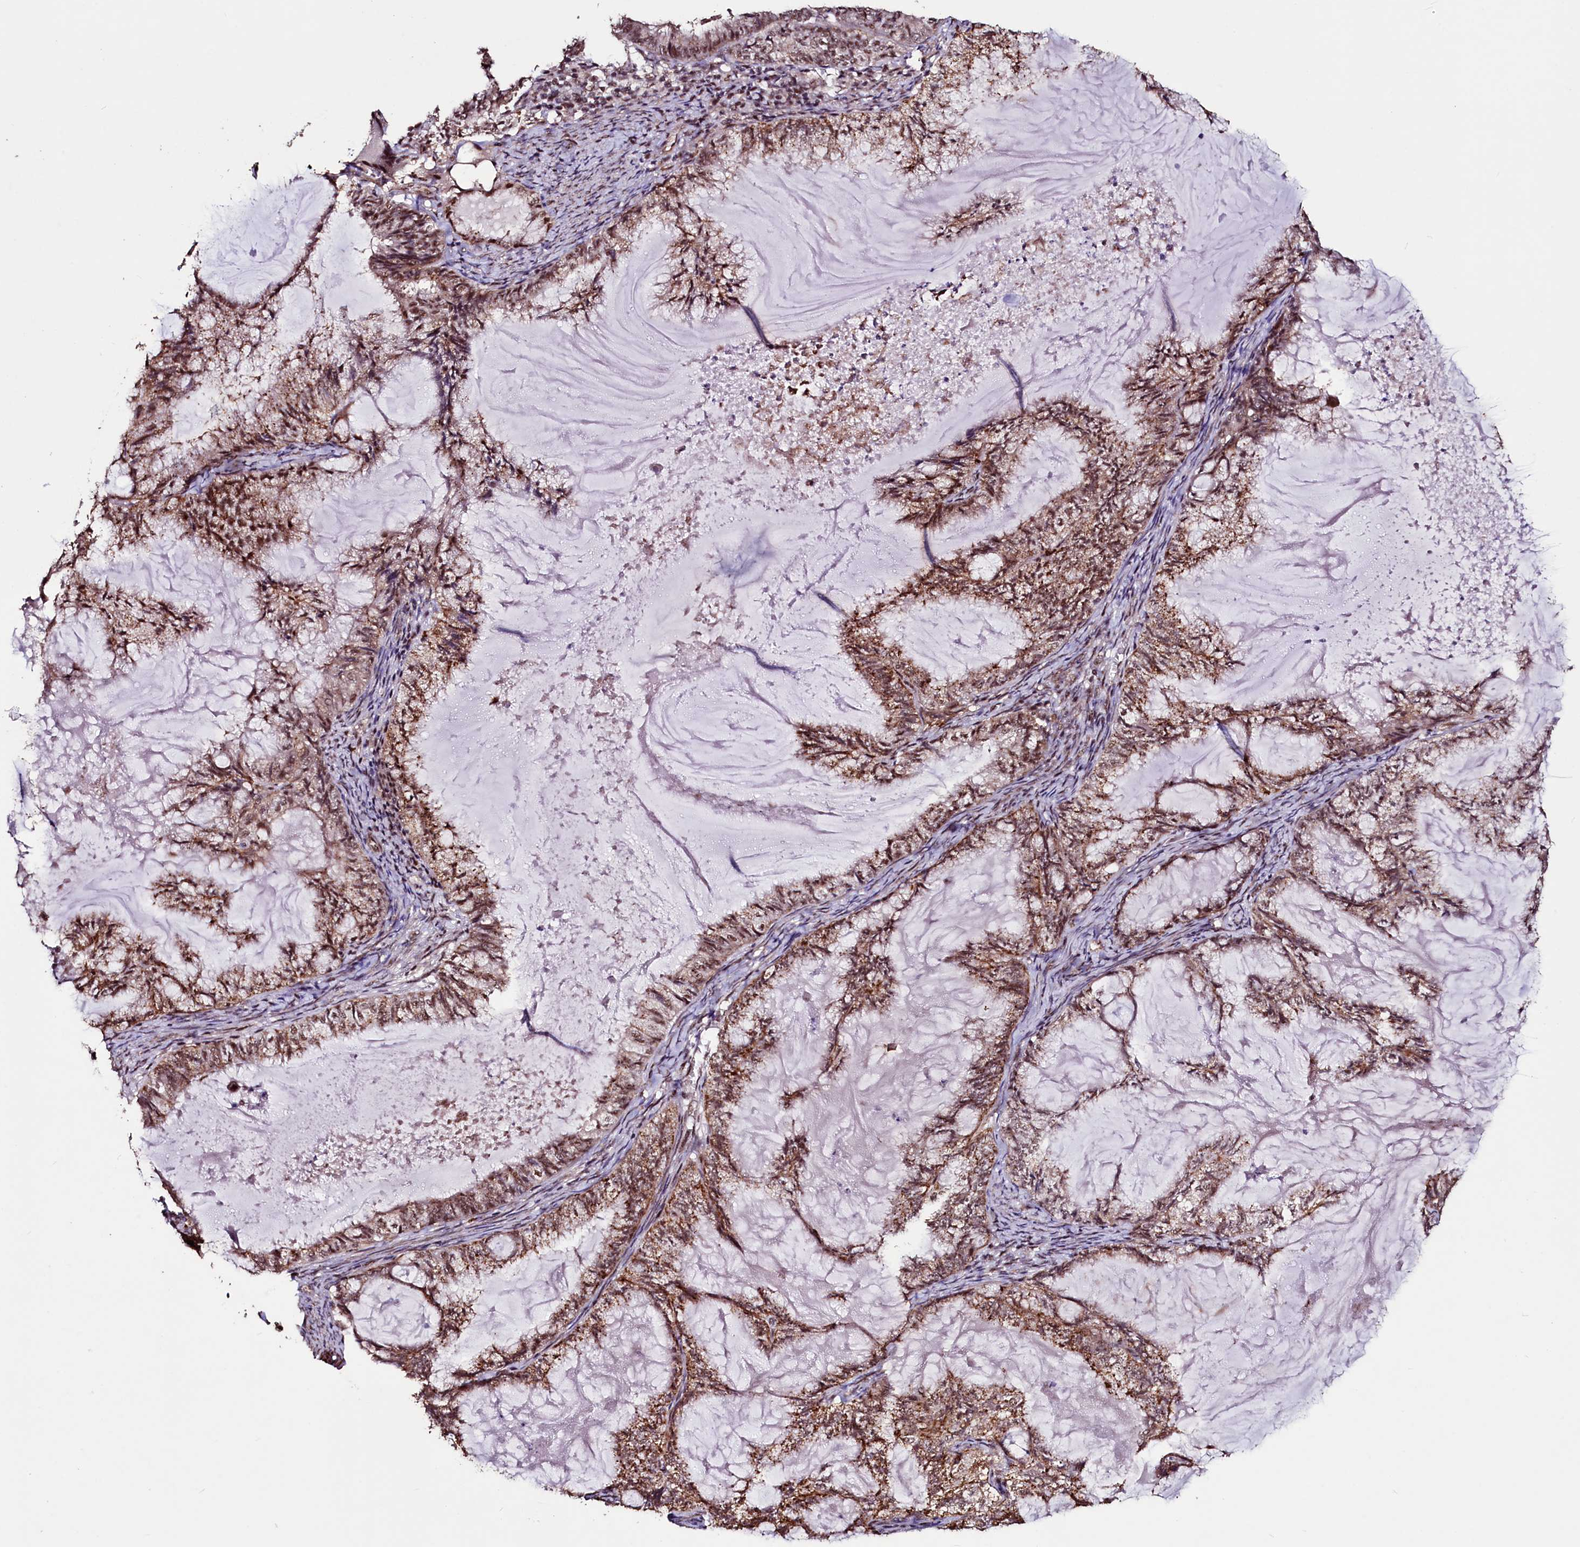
{"staining": {"intensity": "moderate", "quantity": ">75%", "location": "cytoplasmic/membranous,nuclear"}, "tissue": "endometrial cancer", "cell_type": "Tumor cells", "image_type": "cancer", "snomed": [{"axis": "morphology", "description": "Adenocarcinoma, NOS"}, {"axis": "topography", "description": "Endometrium"}], "caption": "Endometrial adenocarcinoma stained for a protein (brown) shows moderate cytoplasmic/membranous and nuclear positive expression in approximately >75% of tumor cells.", "gene": "SFSWAP", "patient": {"sex": "female", "age": 86}}